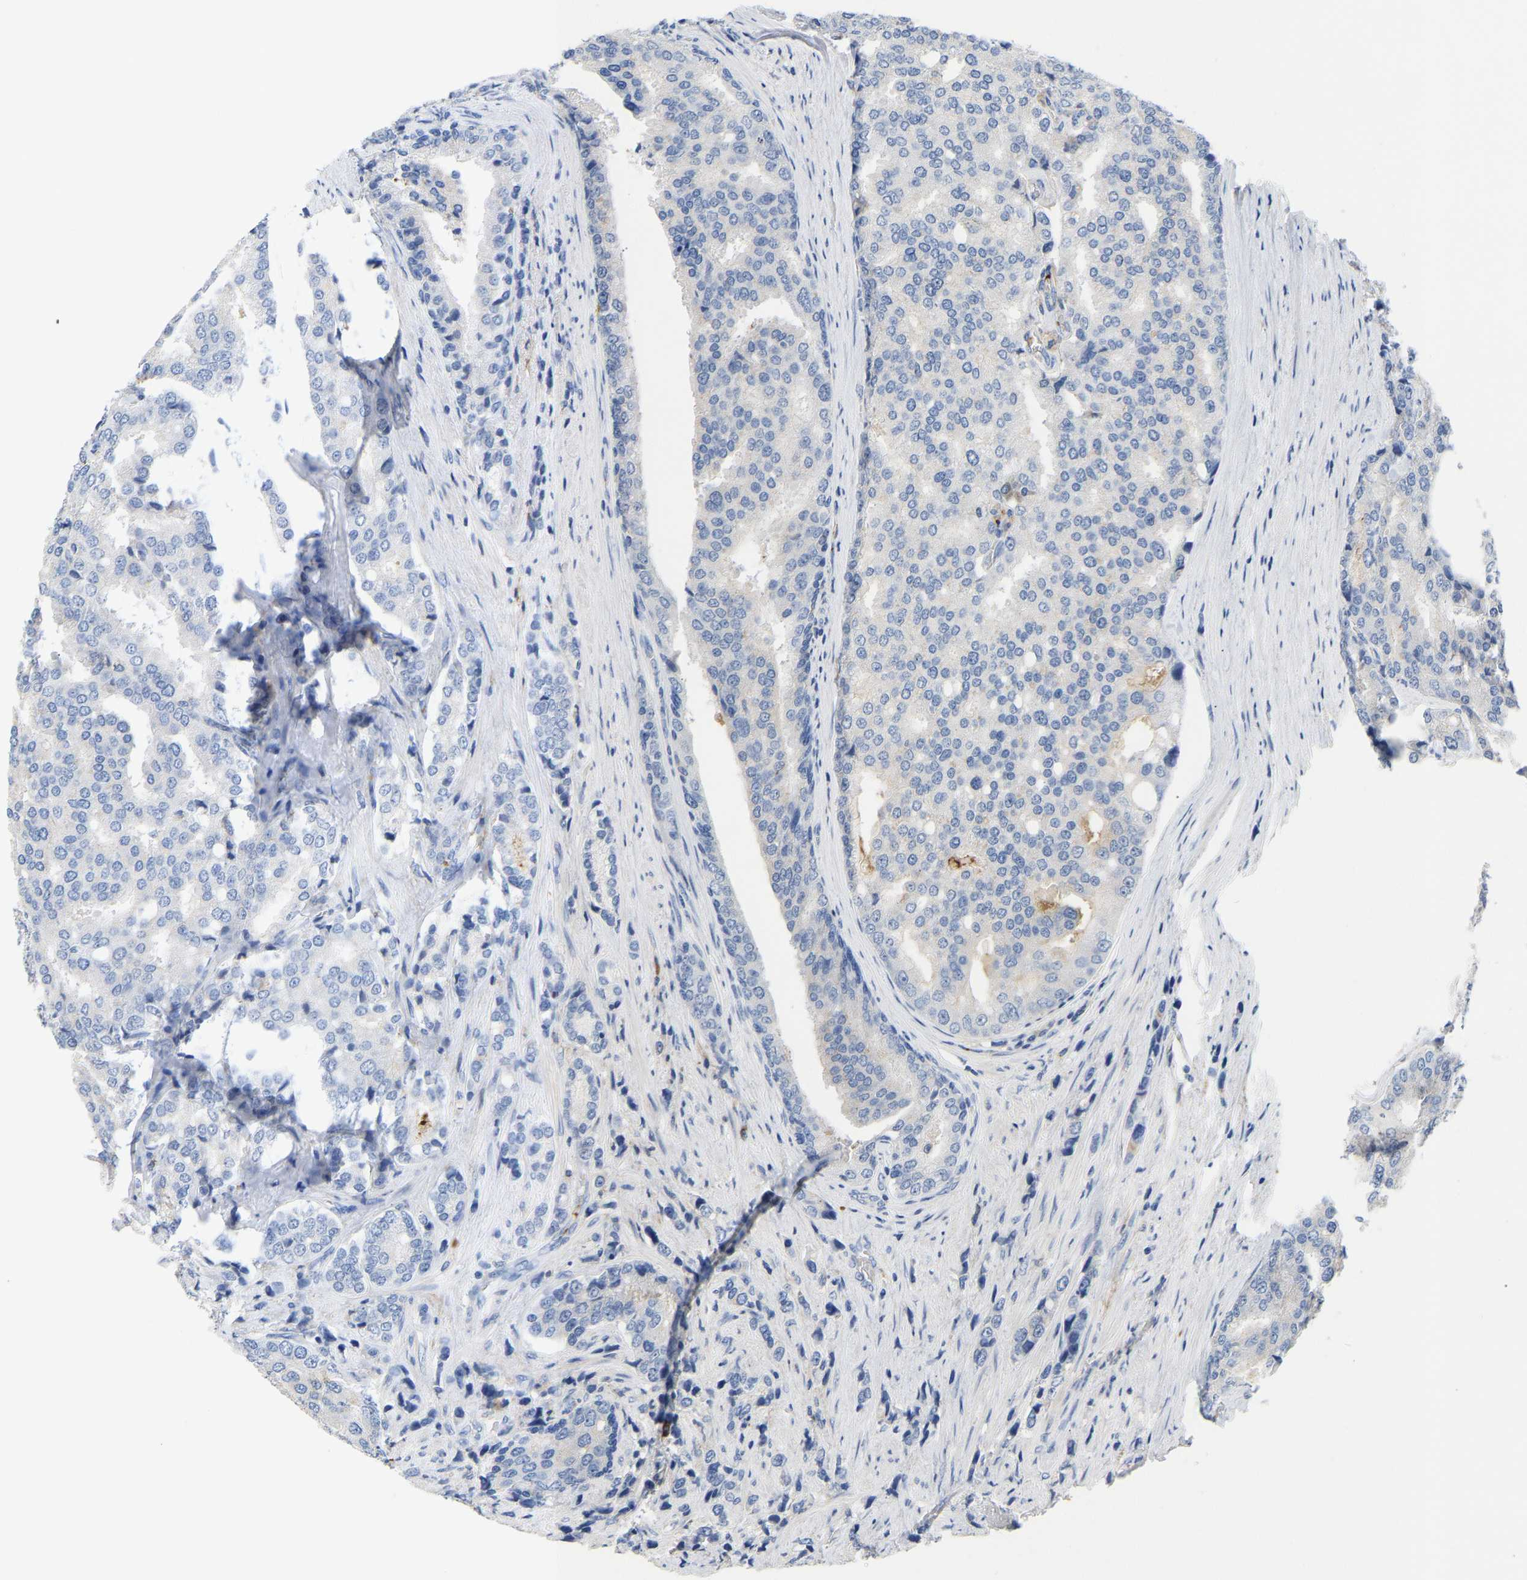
{"staining": {"intensity": "negative", "quantity": "none", "location": "none"}, "tissue": "prostate cancer", "cell_type": "Tumor cells", "image_type": "cancer", "snomed": [{"axis": "morphology", "description": "Adenocarcinoma, High grade"}, {"axis": "topography", "description": "Prostate"}], "caption": "DAB immunohistochemical staining of human prostate high-grade adenocarcinoma demonstrates no significant expression in tumor cells.", "gene": "FGF18", "patient": {"sex": "male", "age": 50}}